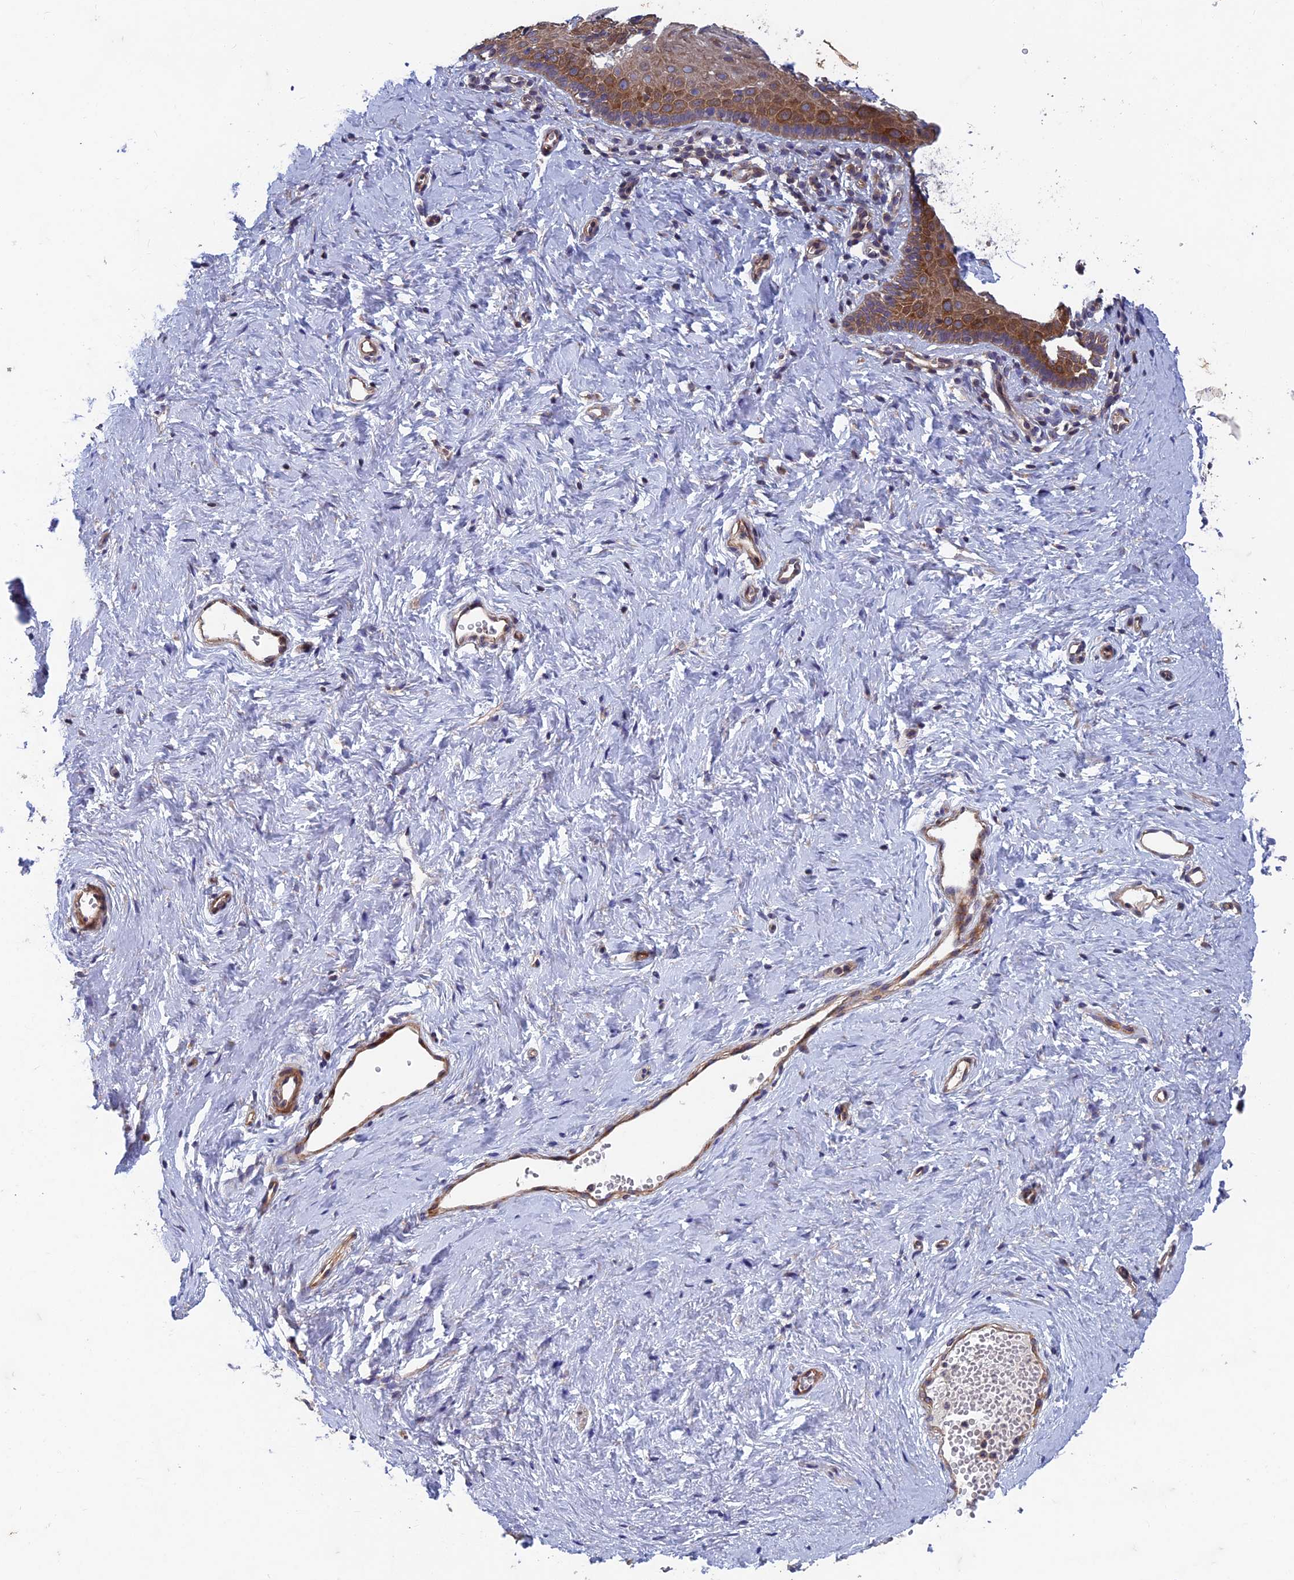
{"staining": {"intensity": "moderate", "quantity": ">75%", "location": "cytoplasmic/membranous"}, "tissue": "vagina", "cell_type": "Squamous epithelial cells", "image_type": "normal", "snomed": [{"axis": "morphology", "description": "Normal tissue, NOS"}, {"axis": "topography", "description": "Vagina"}], "caption": "Protein expression analysis of benign human vagina reveals moderate cytoplasmic/membranous positivity in approximately >75% of squamous epithelial cells. (IHC, brightfield microscopy, high magnification).", "gene": "NCAPG", "patient": {"sex": "female", "age": 32}}